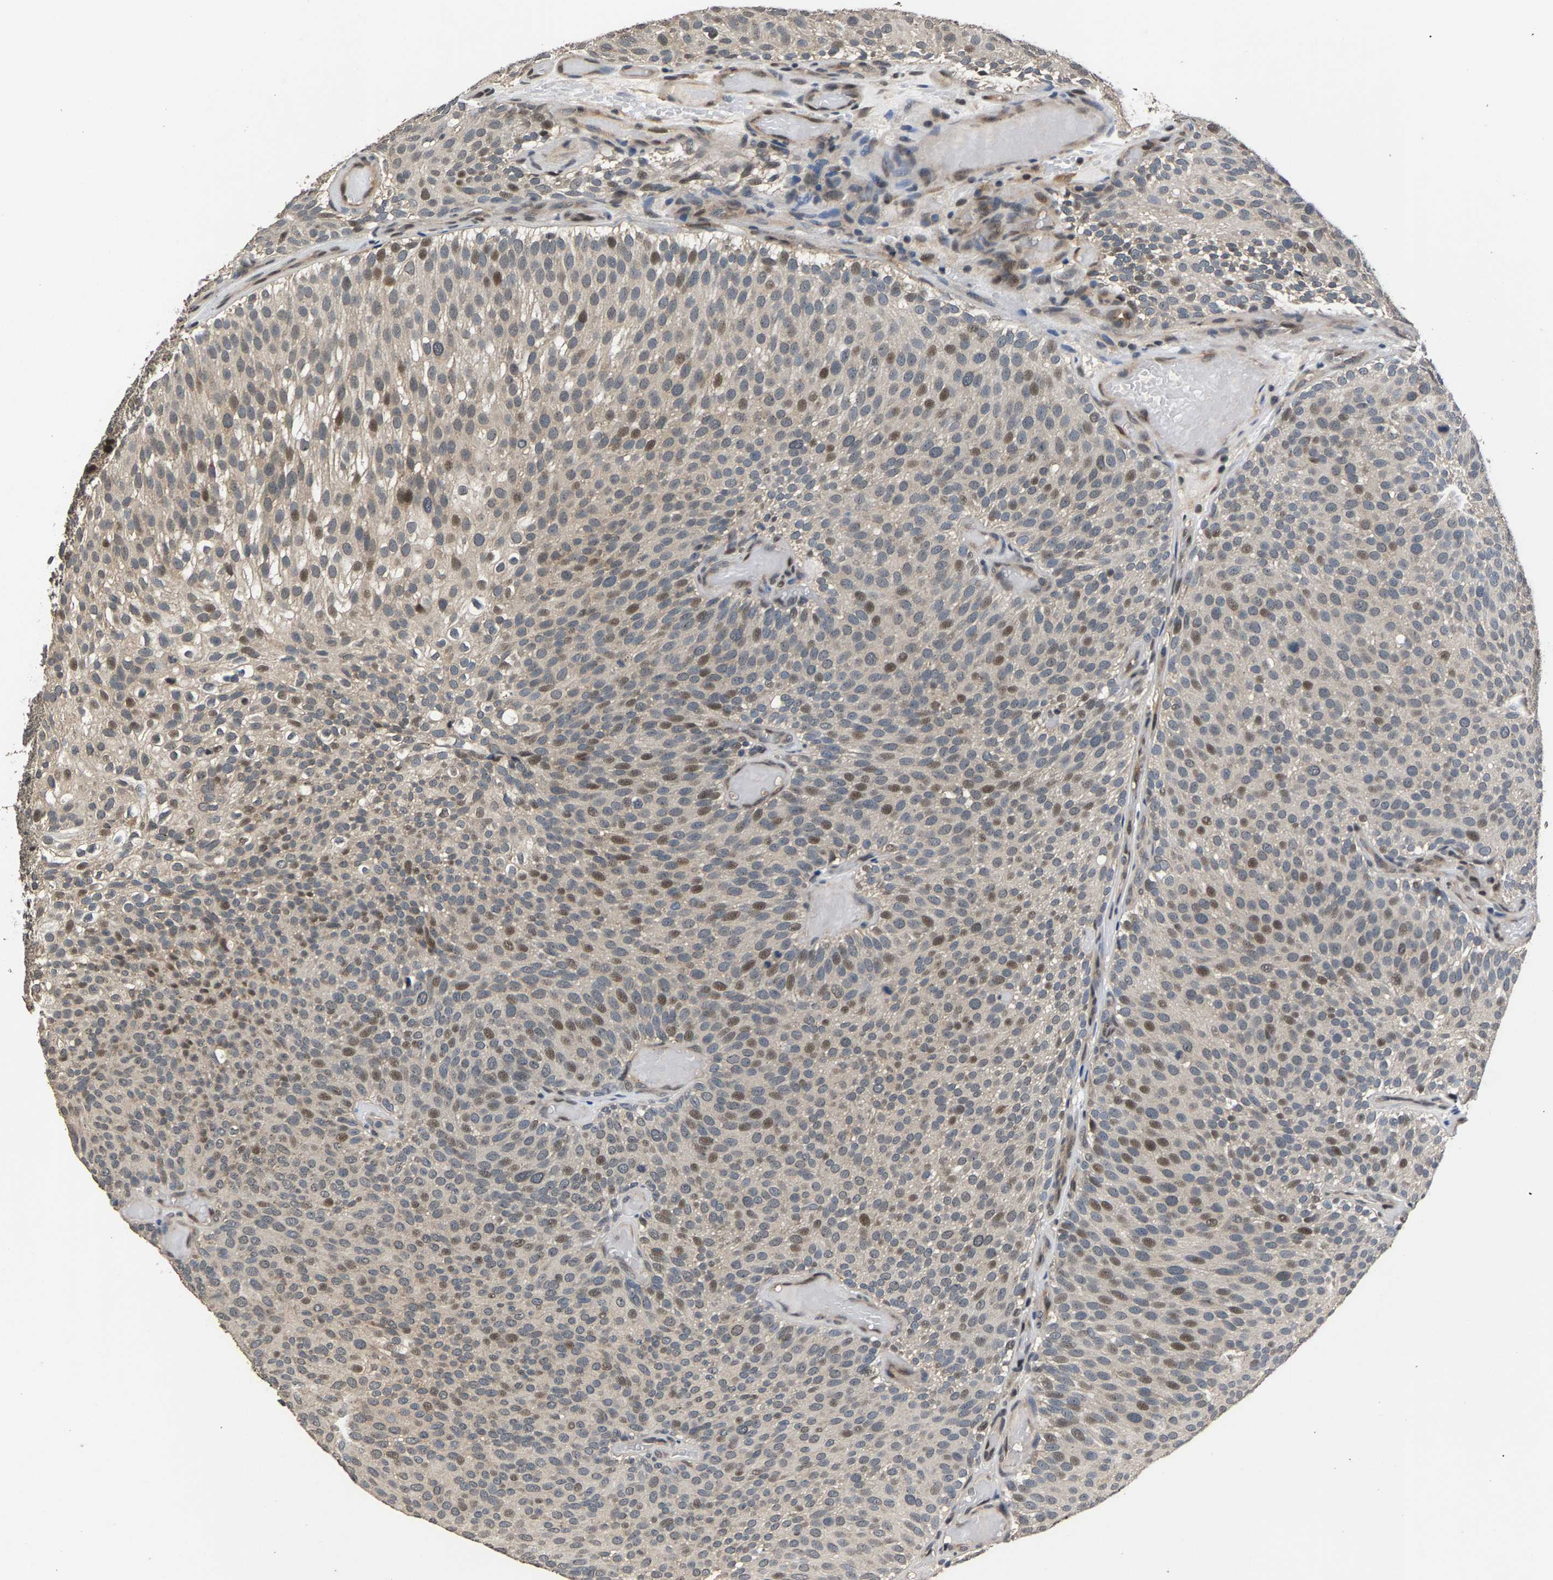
{"staining": {"intensity": "moderate", "quantity": "25%-75%", "location": "nuclear"}, "tissue": "urothelial cancer", "cell_type": "Tumor cells", "image_type": "cancer", "snomed": [{"axis": "morphology", "description": "Urothelial carcinoma, Low grade"}, {"axis": "topography", "description": "Urinary bladder"}], "caption": "An image of urothelial cancer stained for a protein demonstrates moderate nuclear brown staining in tumor cells.", "gene": "RBM33", "patient": {"sex": "male", "age": 78}}